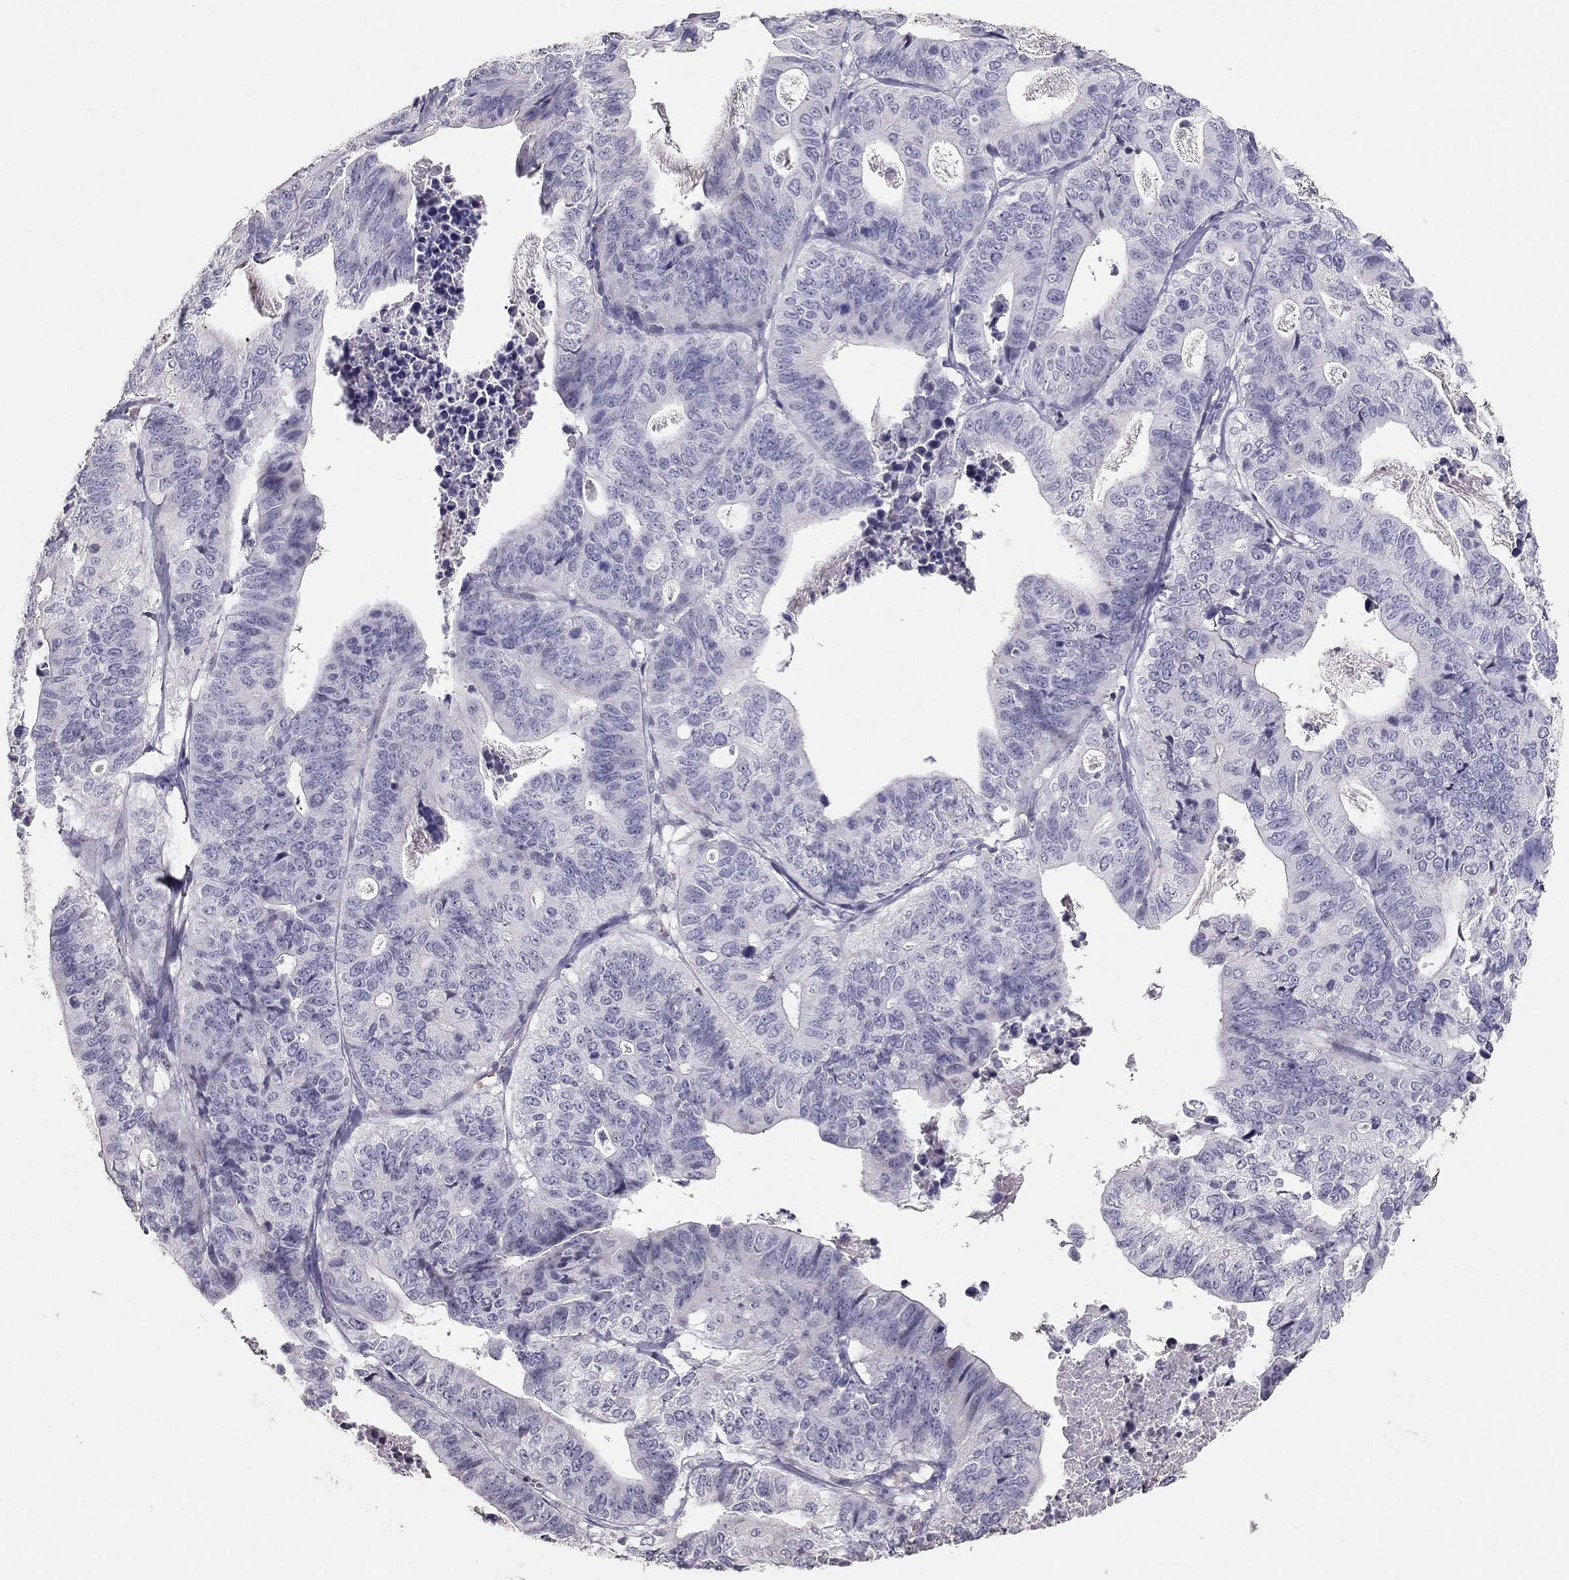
{"staining": {"intensity": "negative", "quantity": "none", "location": "none"}, "tissue": "stomach cancer", "cell_type": "Tumor cells", "image_type": "cancer", "snomed": [{"axis": "morphology", "description": "Adenocarcinoma, NOS"}, {"axis": "topography", "description": "Stomach, upper"}], "caption": "A histopathology image of stomach cancer stained for a protein exhibits no brown staining in tumor cells.", "gene": "TSHB", "patient": {"sex": "female", "age": 67}}